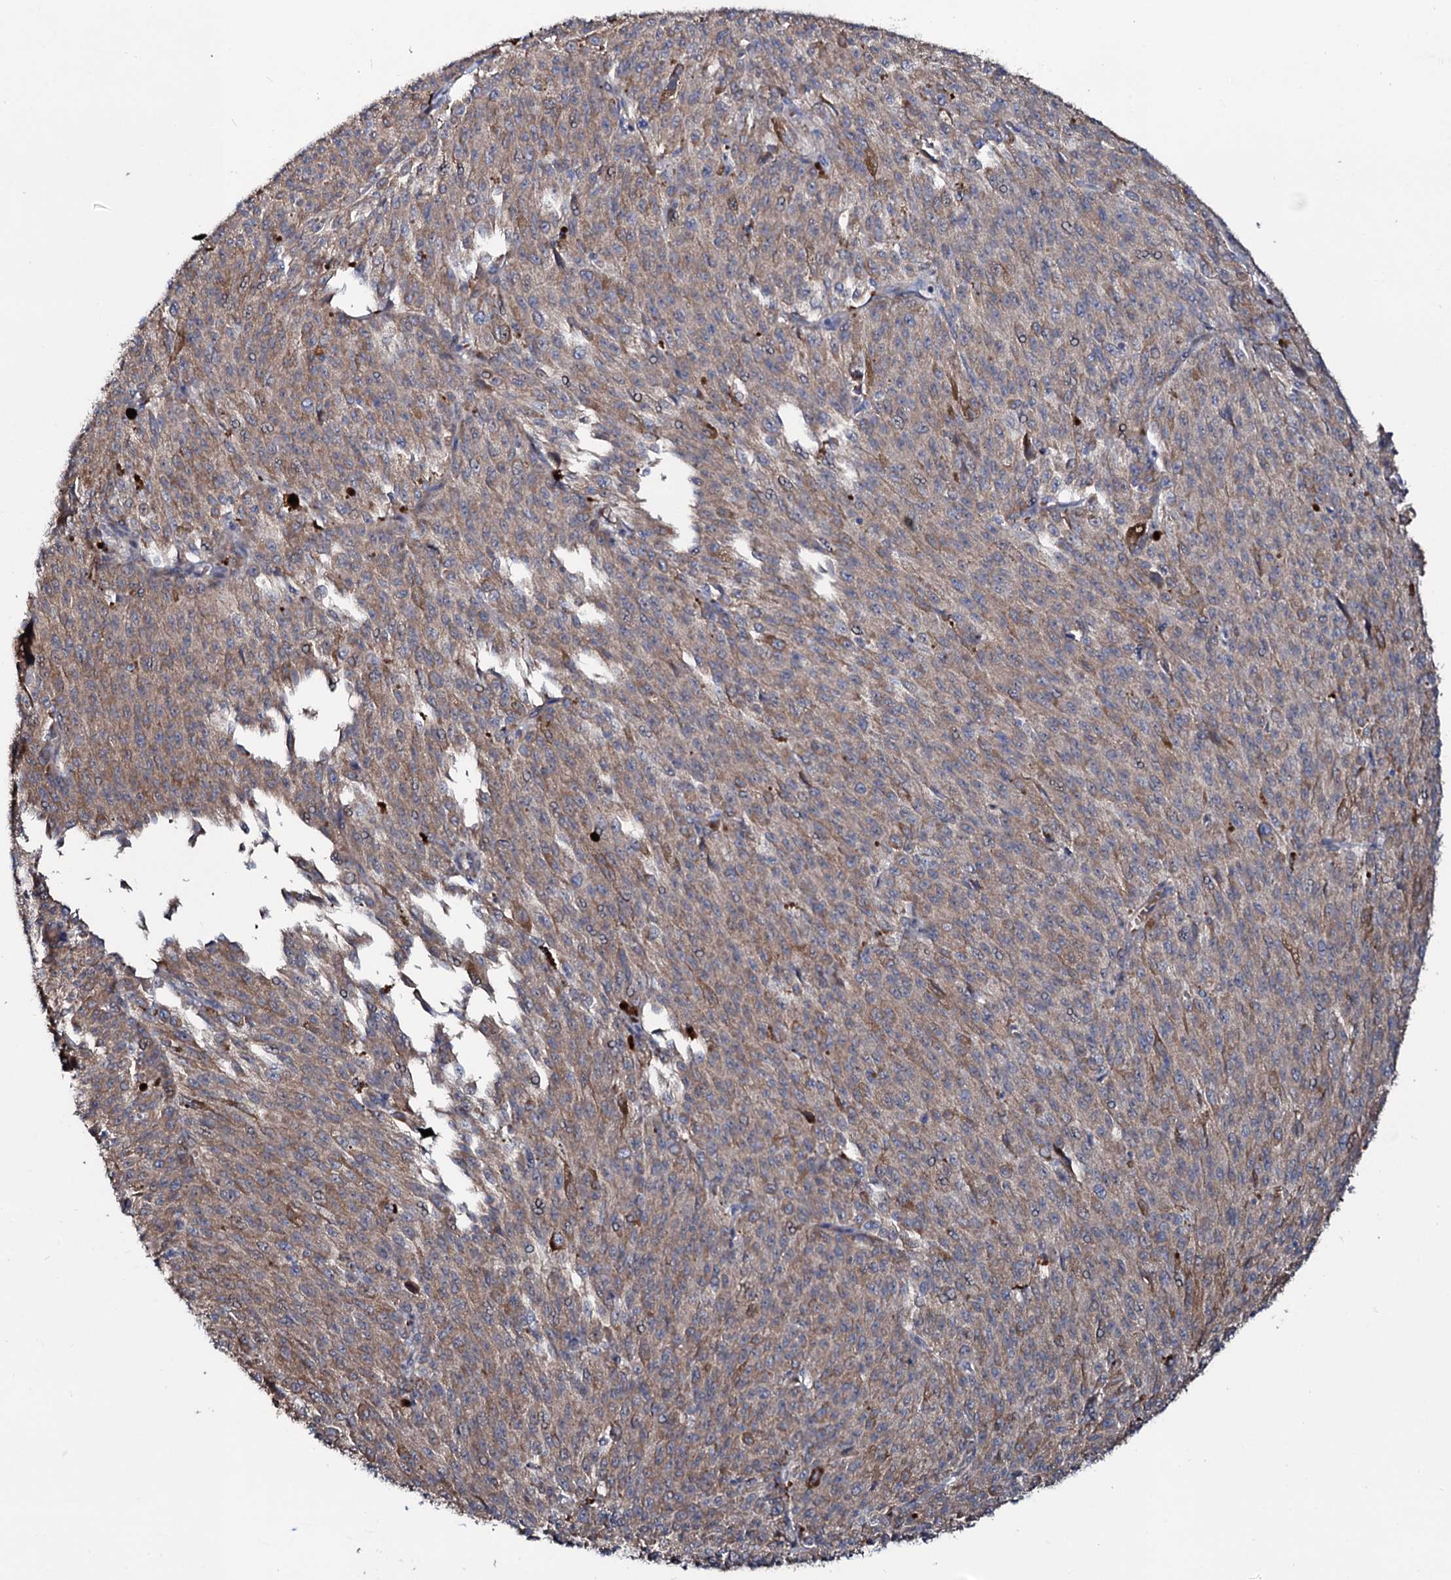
{"staining": {"intensity": "moderate", "quantity": ">75%", "location": "cytoplasmic/membranous"}, "tissue": "melanoma", "cell_type": "Tumor cells", "image_type": "cancer", "snomed": [{"axis": "morphology", "description": "Malignant melanoma, NOS"}, {"axis": "topography", "description": "Skin"}], "caption": "Melanoma stained with a protein marker demonstrates moderate staining in tumor cells.", "gene": "PPP1R3D", "patient": {"sex": "female", "age": 52}}